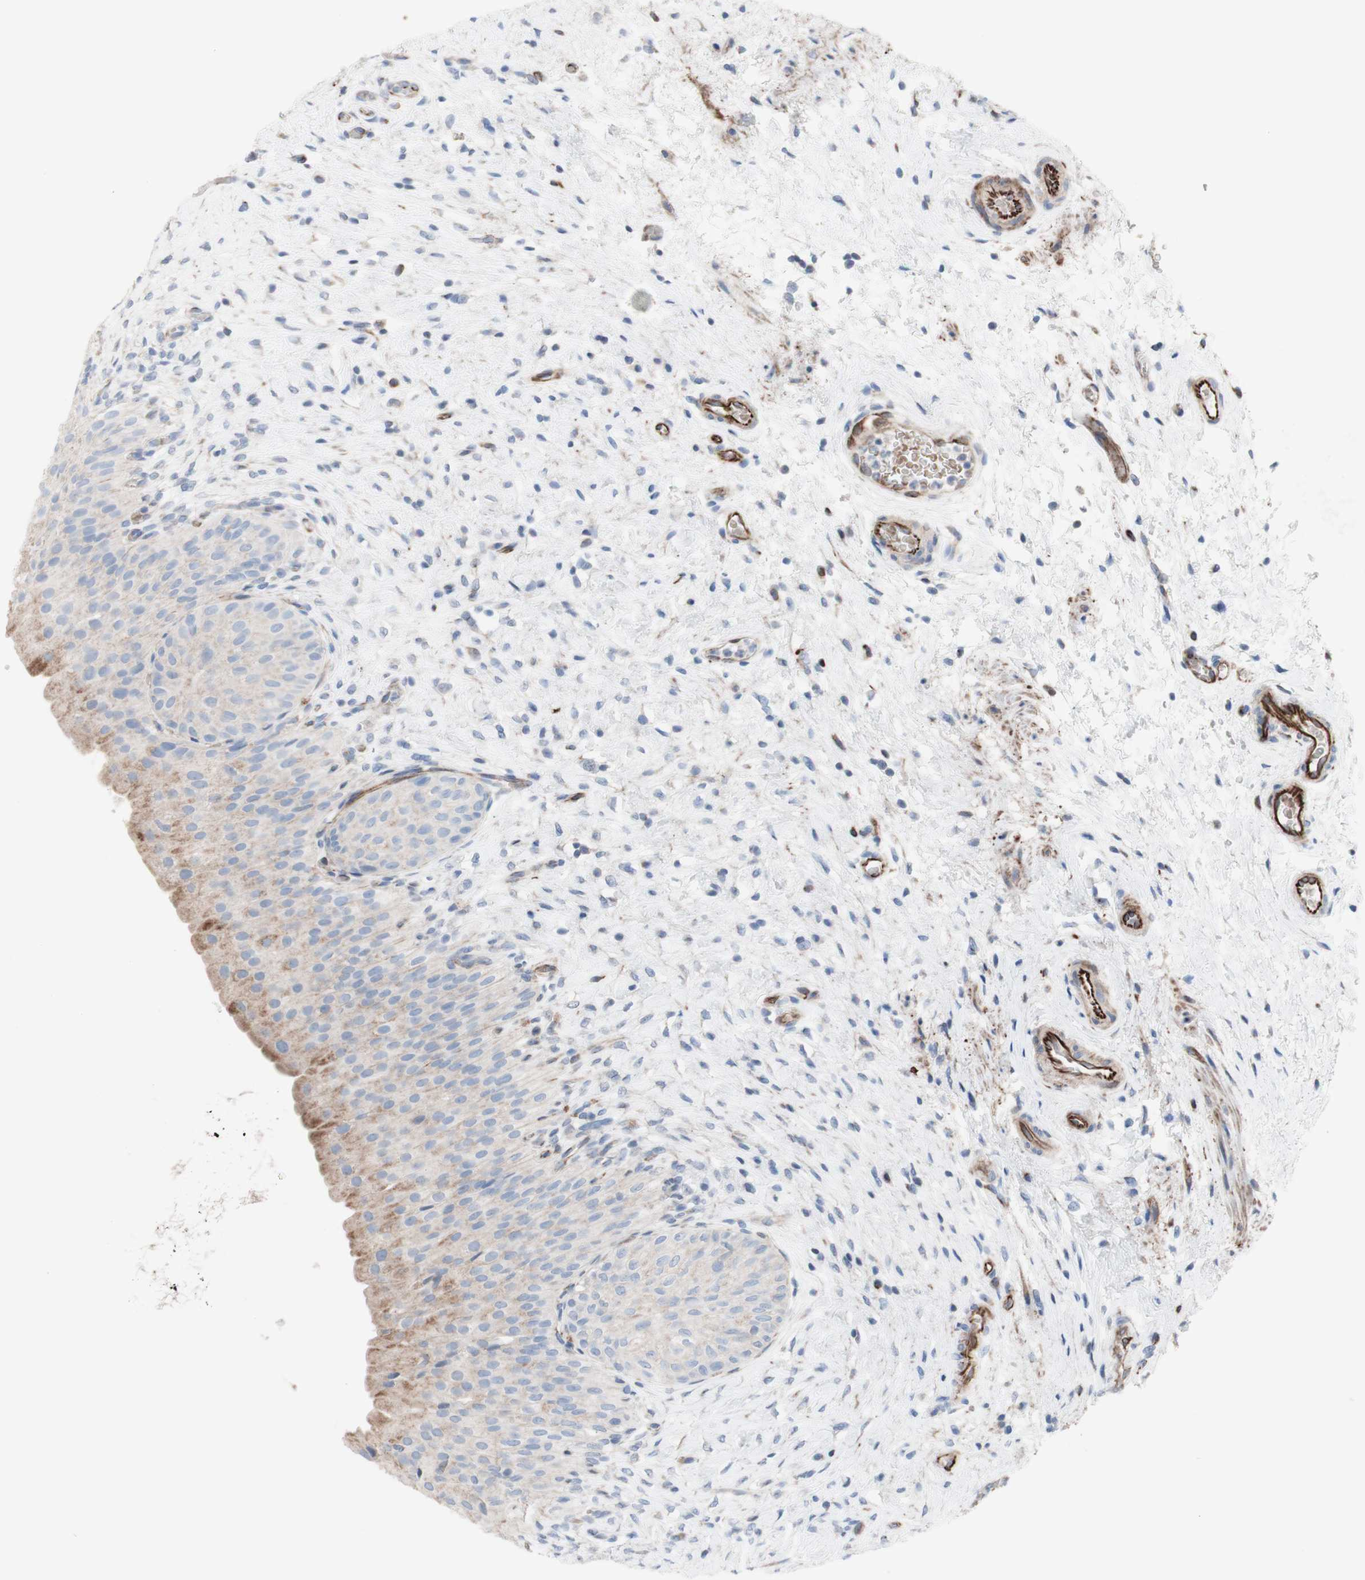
{"staining": {"intensity": "weak", "quantity": "<25%", "location": "cytoplasmic/membranous"}, "tissue": "urinary bladder", "cell_type": "Urothelial cells", "image_type": "normal", "snomed": [{"axis": "morphology", "description": "Normal tissue, NOS"}, {"axis": "morphology", "description": "Urothelial carcinoma, High grade"}, {"axis": "topography", "description": "Urinary bladder"}], "caption": "Protein analysis of unremarkable urinary bladder shows no significant expression in urothelial cells.", "gene": "AGPAT5", "patient": {"sex": "male", "age": 46}}